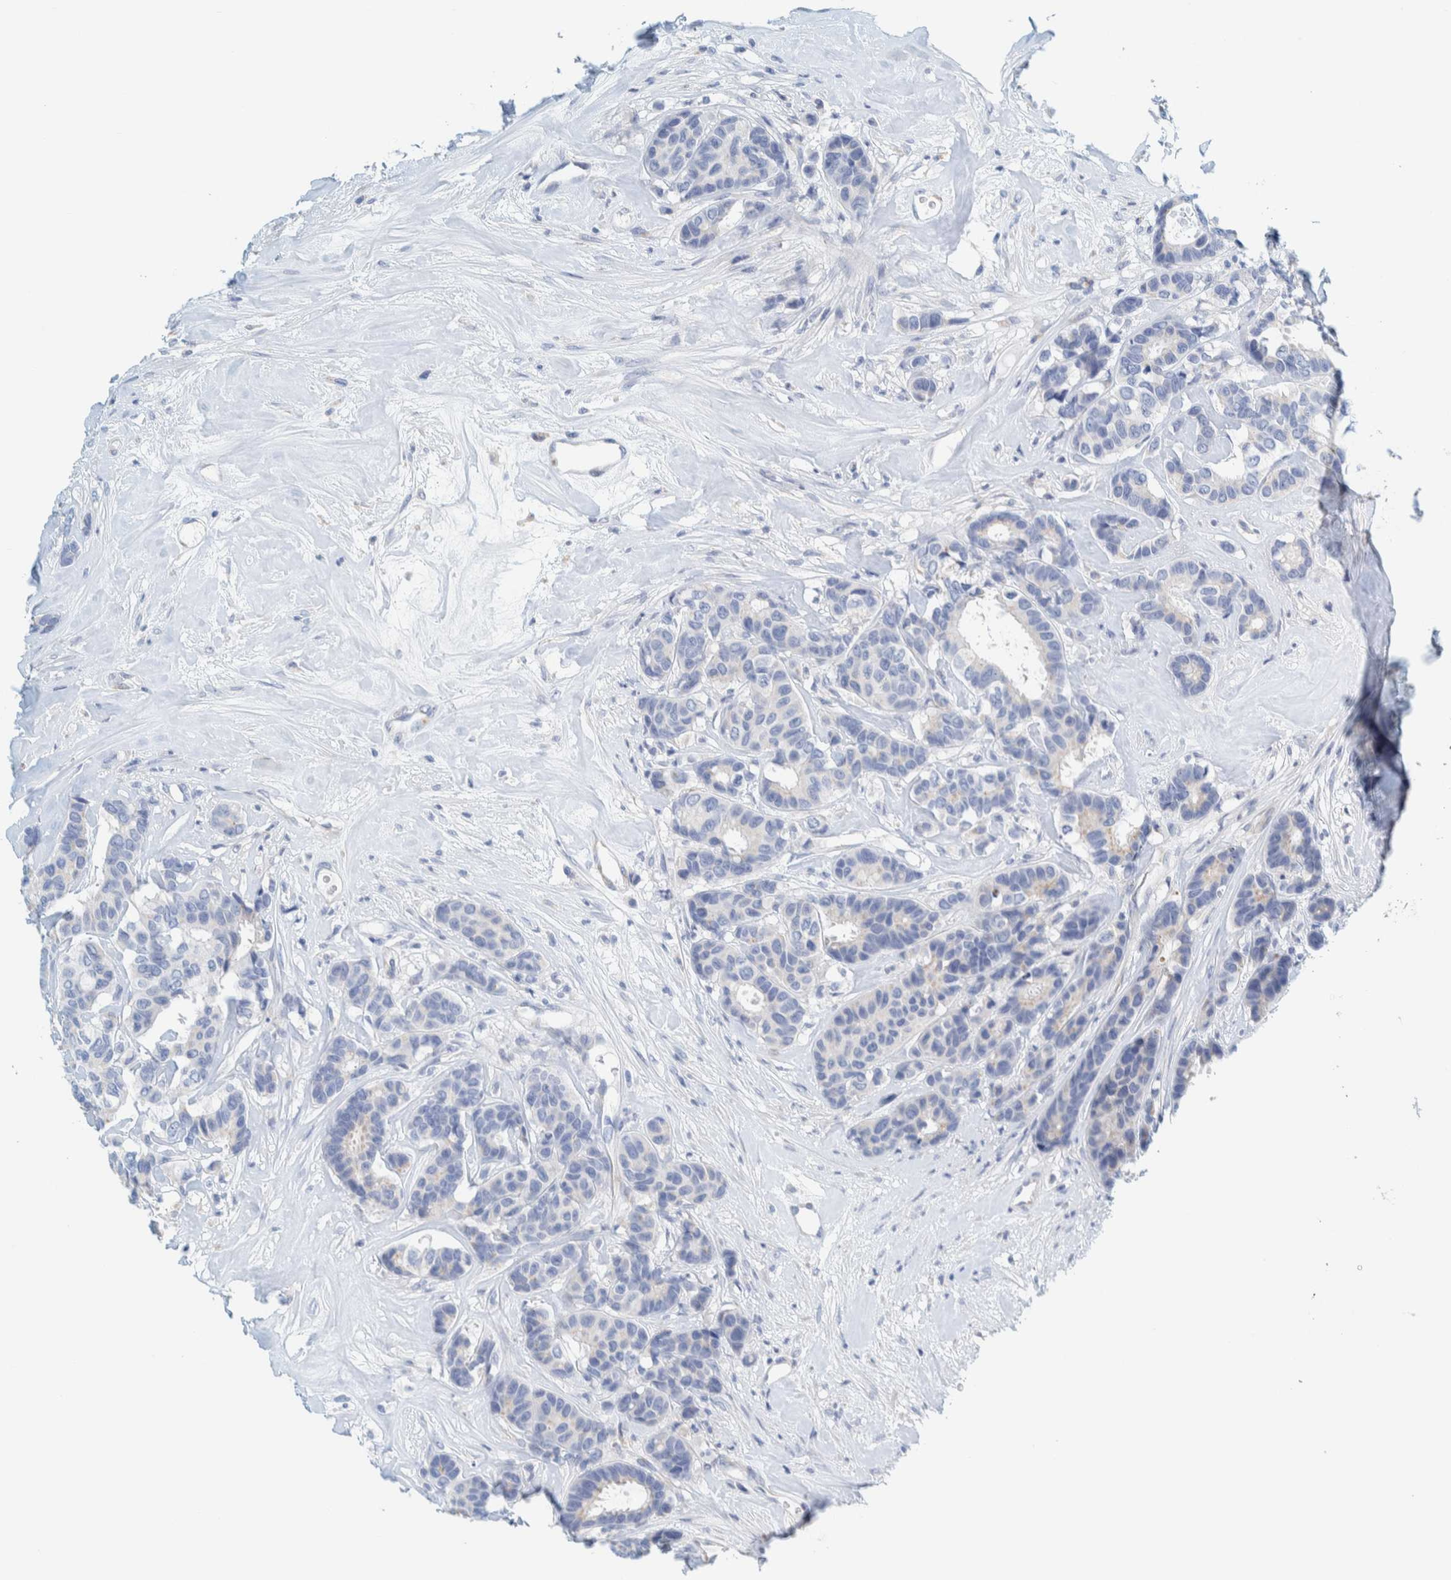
{"staining": {"intensity": "negative", "quantity": "none", "location": "none"}, "tissue": "breast cancer", "cell_type": "Tumor cells", "image_type": "cancer", "snomed": [{"axis": "morphology", "description": "Duct carcinoma"}, {"axis": "topography", "description": "Breast"}], "caption": "Human breast intraductal carcinoma stained for a protein using immunohistochemistry demonstrates no expression in tumor cells.", "gene": "MOG", "patient": {"sex": "female", "age": 87}}